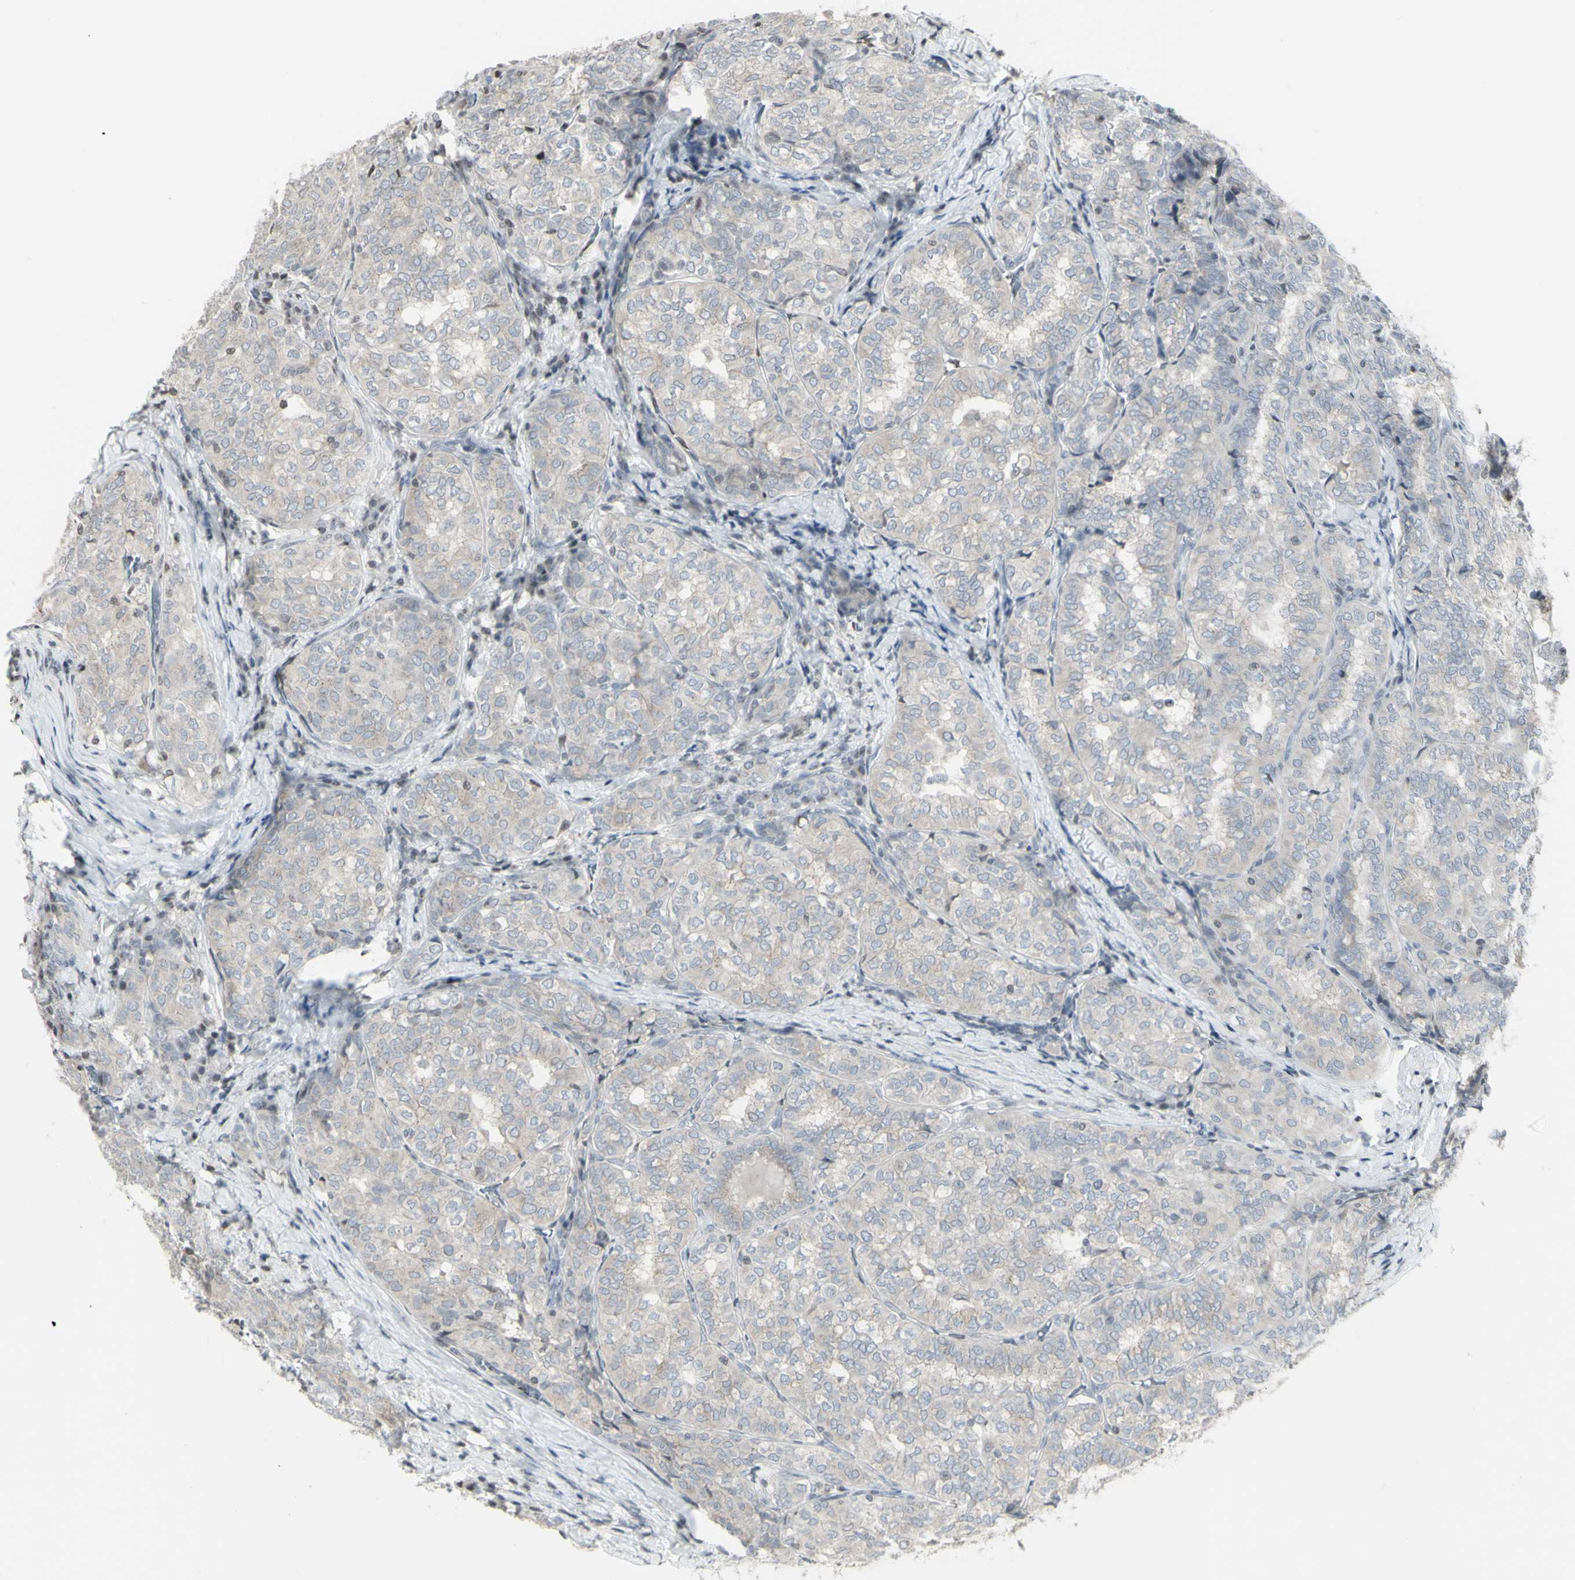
{"staining": {"intensity": "negative", "quantity": "none", "location": "none"}, "tissue": "thyroid cancer", "cell_type": "Tumor cells", "image_type": "cancer", "snomed": [{"axis": "morphology", "description": "Normal tissue, NOS"}, {"axis": "morphology", "description": "Papillary adenocarcinoma, NOS"}, {"axis": "topography", "description": "Thyroid gland"}], "caption": "IHC of papillary adenocarcinoma (thyroid) demonstrates no positivity in tumor cells.", "gene": "MUC5AC", "patient": {"sex": "female", "age": 30}}